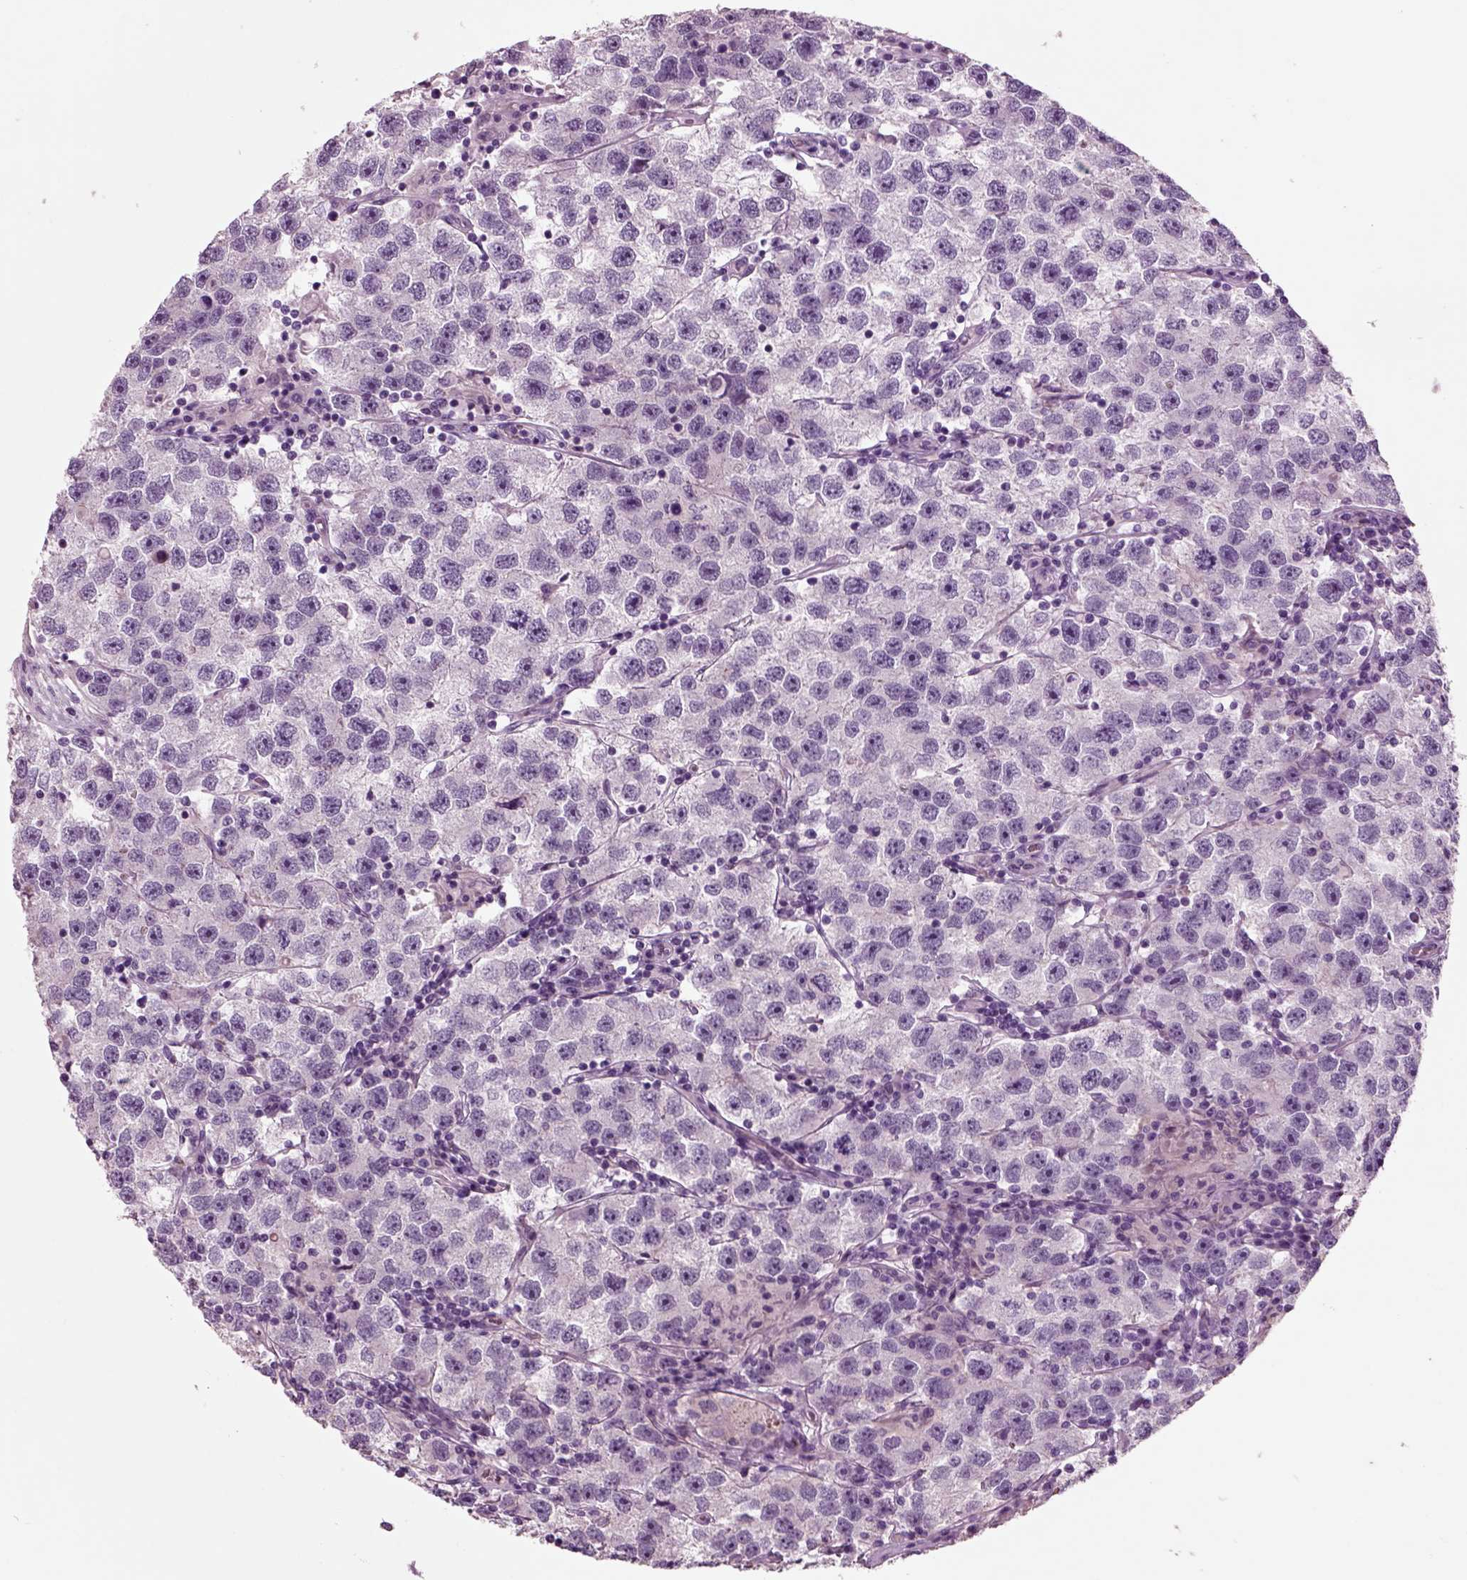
{"staining": {"intensity": "negative", "quantity": "none", "location": "none"}, "tissue": "testis cancer", "cell_type": "Tumor cells", "image_type": "cancer", "snomed": [{"axis": "morphology", "description": "Seminoma, NOS"}, {"axis": "topography", "description": "Testis"}], "caption": "DAB (3,3'-diaminobenzidine) immunohistochemical staining of testis cancer demonstrates no significant expression in tumor cells. (Immunohistochemistry, brightfield microscopy, high magnification).", "gene": "CHGB", "patient": {"sex": "male", "age": 26}}